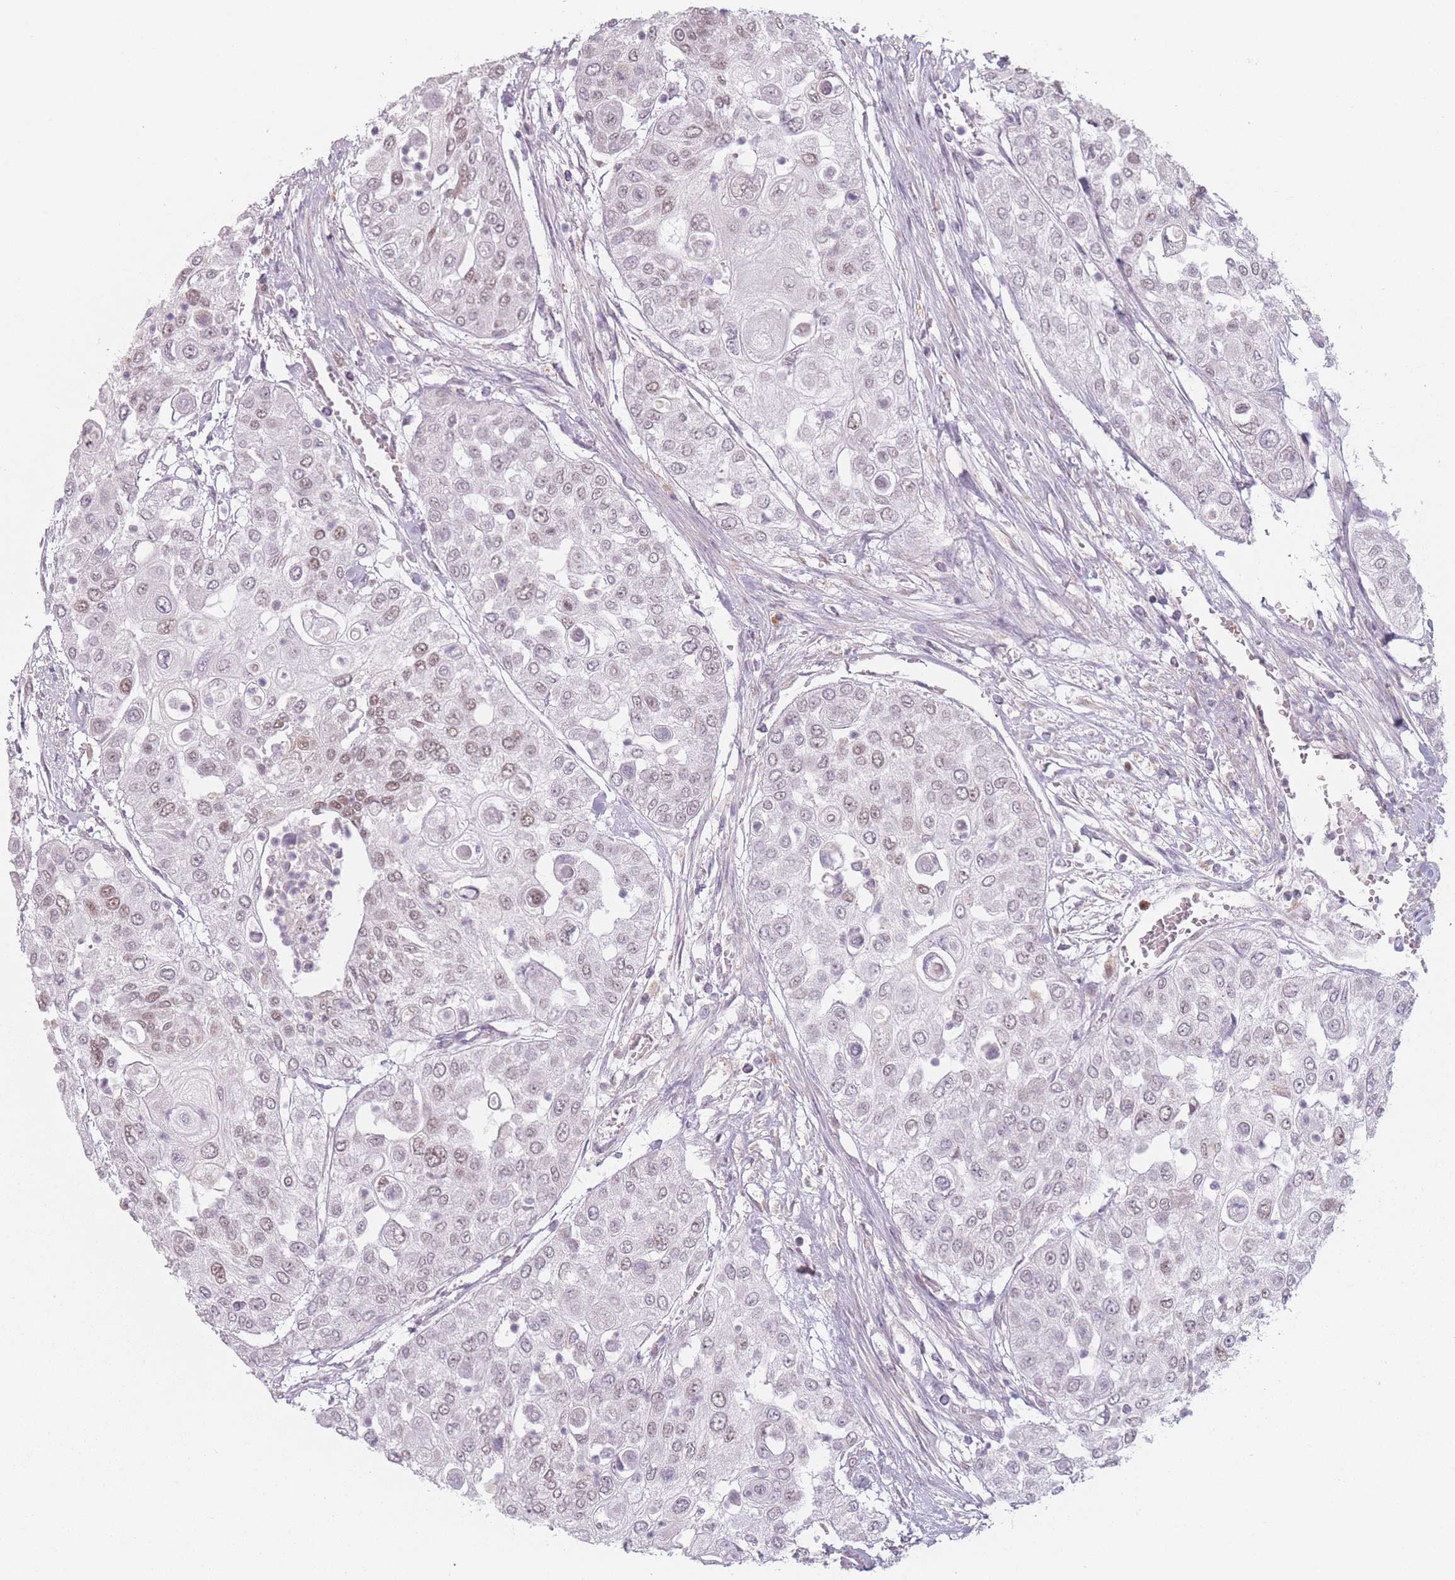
{"staining": {"intensity": "weak", "quantity": "25%-75%", "location": "nuclear"}, "tissue": "urothelial cancer", "cell_type": "Tumor cells", "image_type": "cancer", "snomed": [{"axis": "morphology", "description": "Urothelial carcinoma, High grade"}, {"axis": "topography", "description": "Urinary bladder"}], "caption": "Immunohistochemistry (DAB (3,3'-diaminobenzidine)) staining of human urothelial carcinoma (high-grade) exhibits weak nuclear protein positivity in about 25%-75% of tumor cells. The protein of interest is stained brown, and the nuclei are stained in blue (DAB IHC with brightfield microscopy, high magnification).", "gene": "OR10C1", "patient": {"sex": "female", "age": 79}}